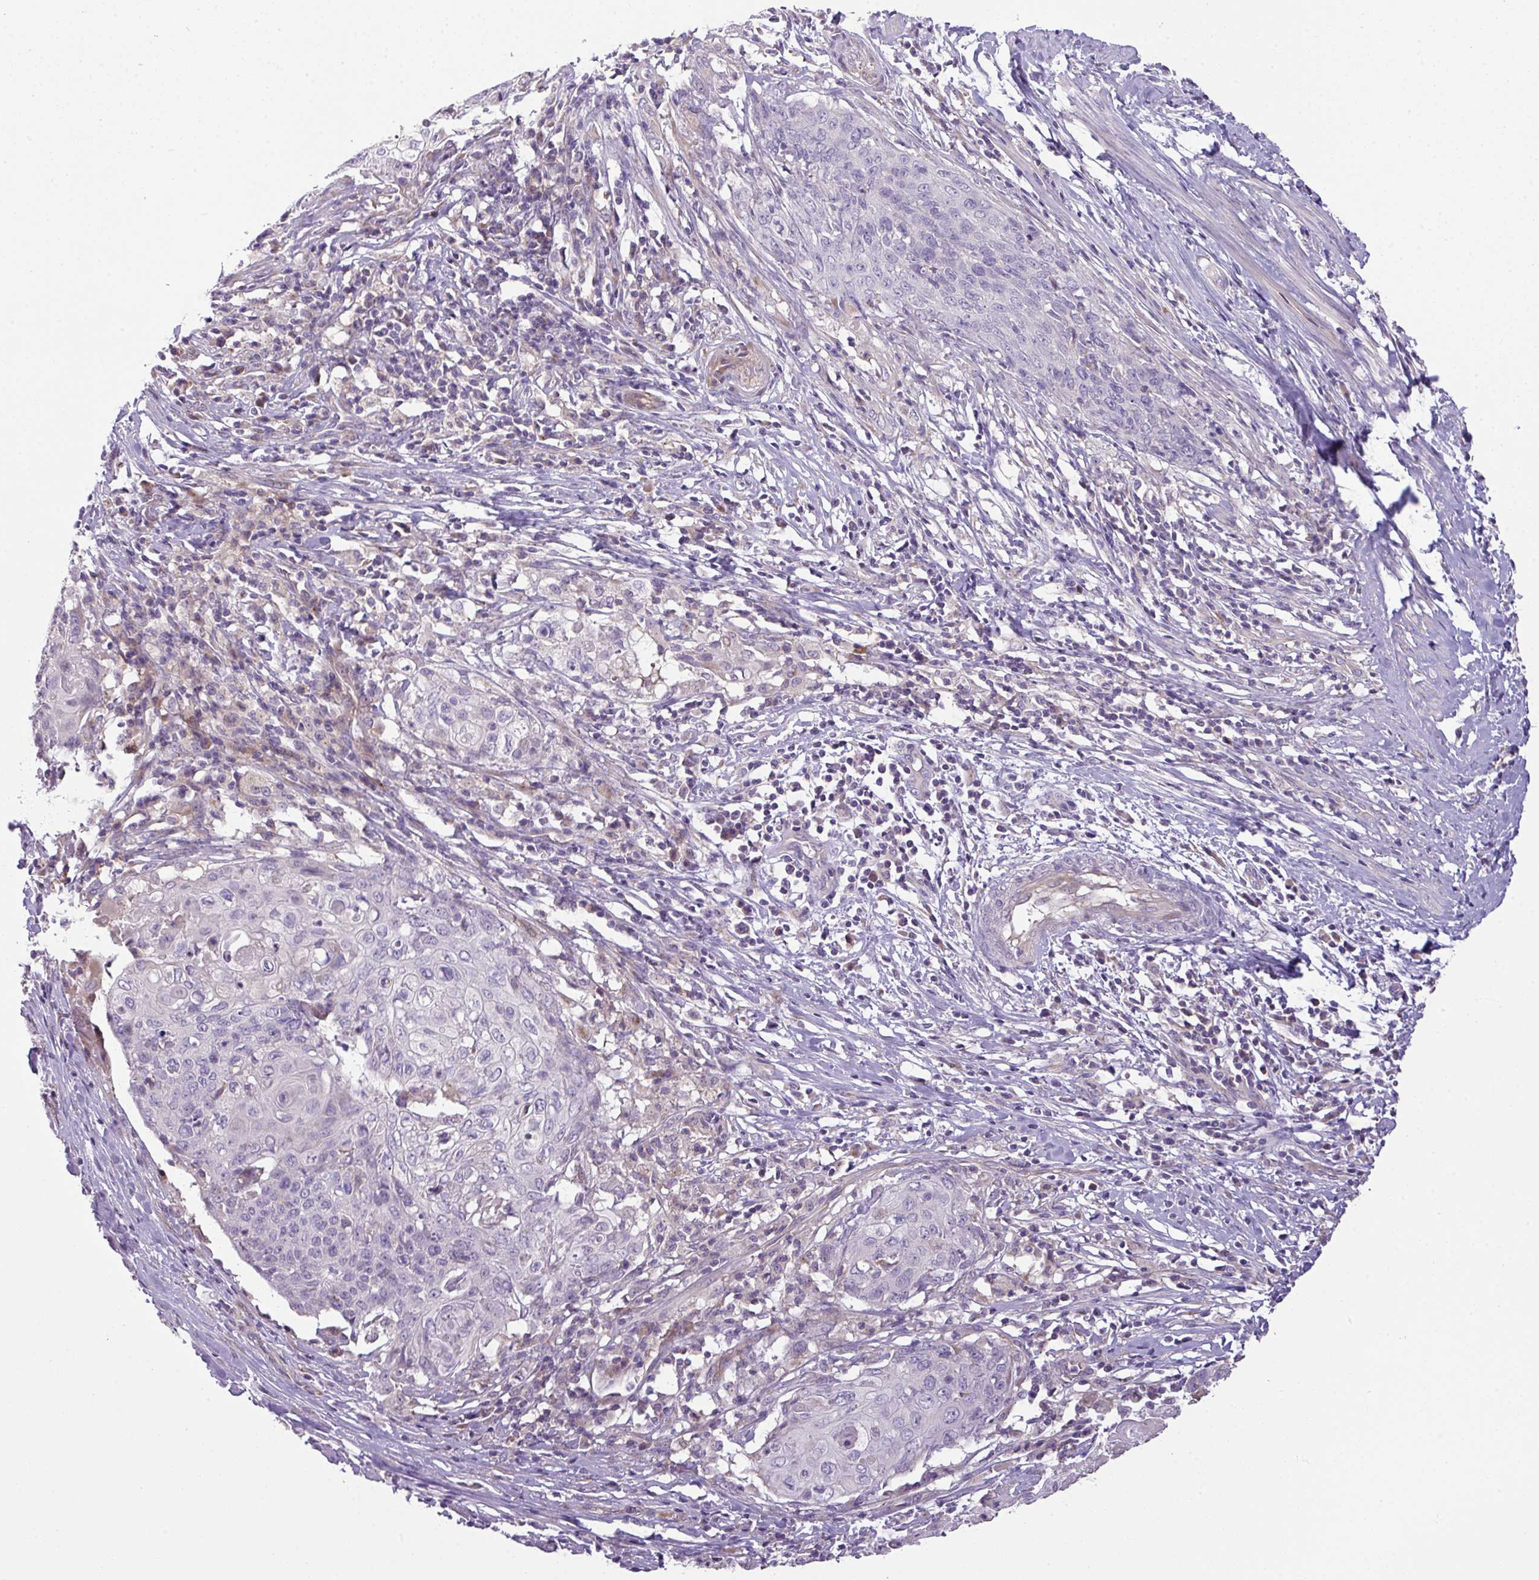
{"staining": {"intensity": "negative", "quantity": "none", "location": "none"}, "tissue": "cervical cancer", "cell_type": "Tumor cells", "image_type": "cancer", "snomed": [{"axis": "morphology", "description": "Squamous cell carcinoma, NOS"}, {"axis": "topography", "description": "Cervix"}], "caption": "IHC of human cervical squamous cell carcinoma reveals no positivity in tumor cells. Nuclei are stained in blue.", "gene": "PIK3R5", "patient": {"sex": "female", "age": 39}}